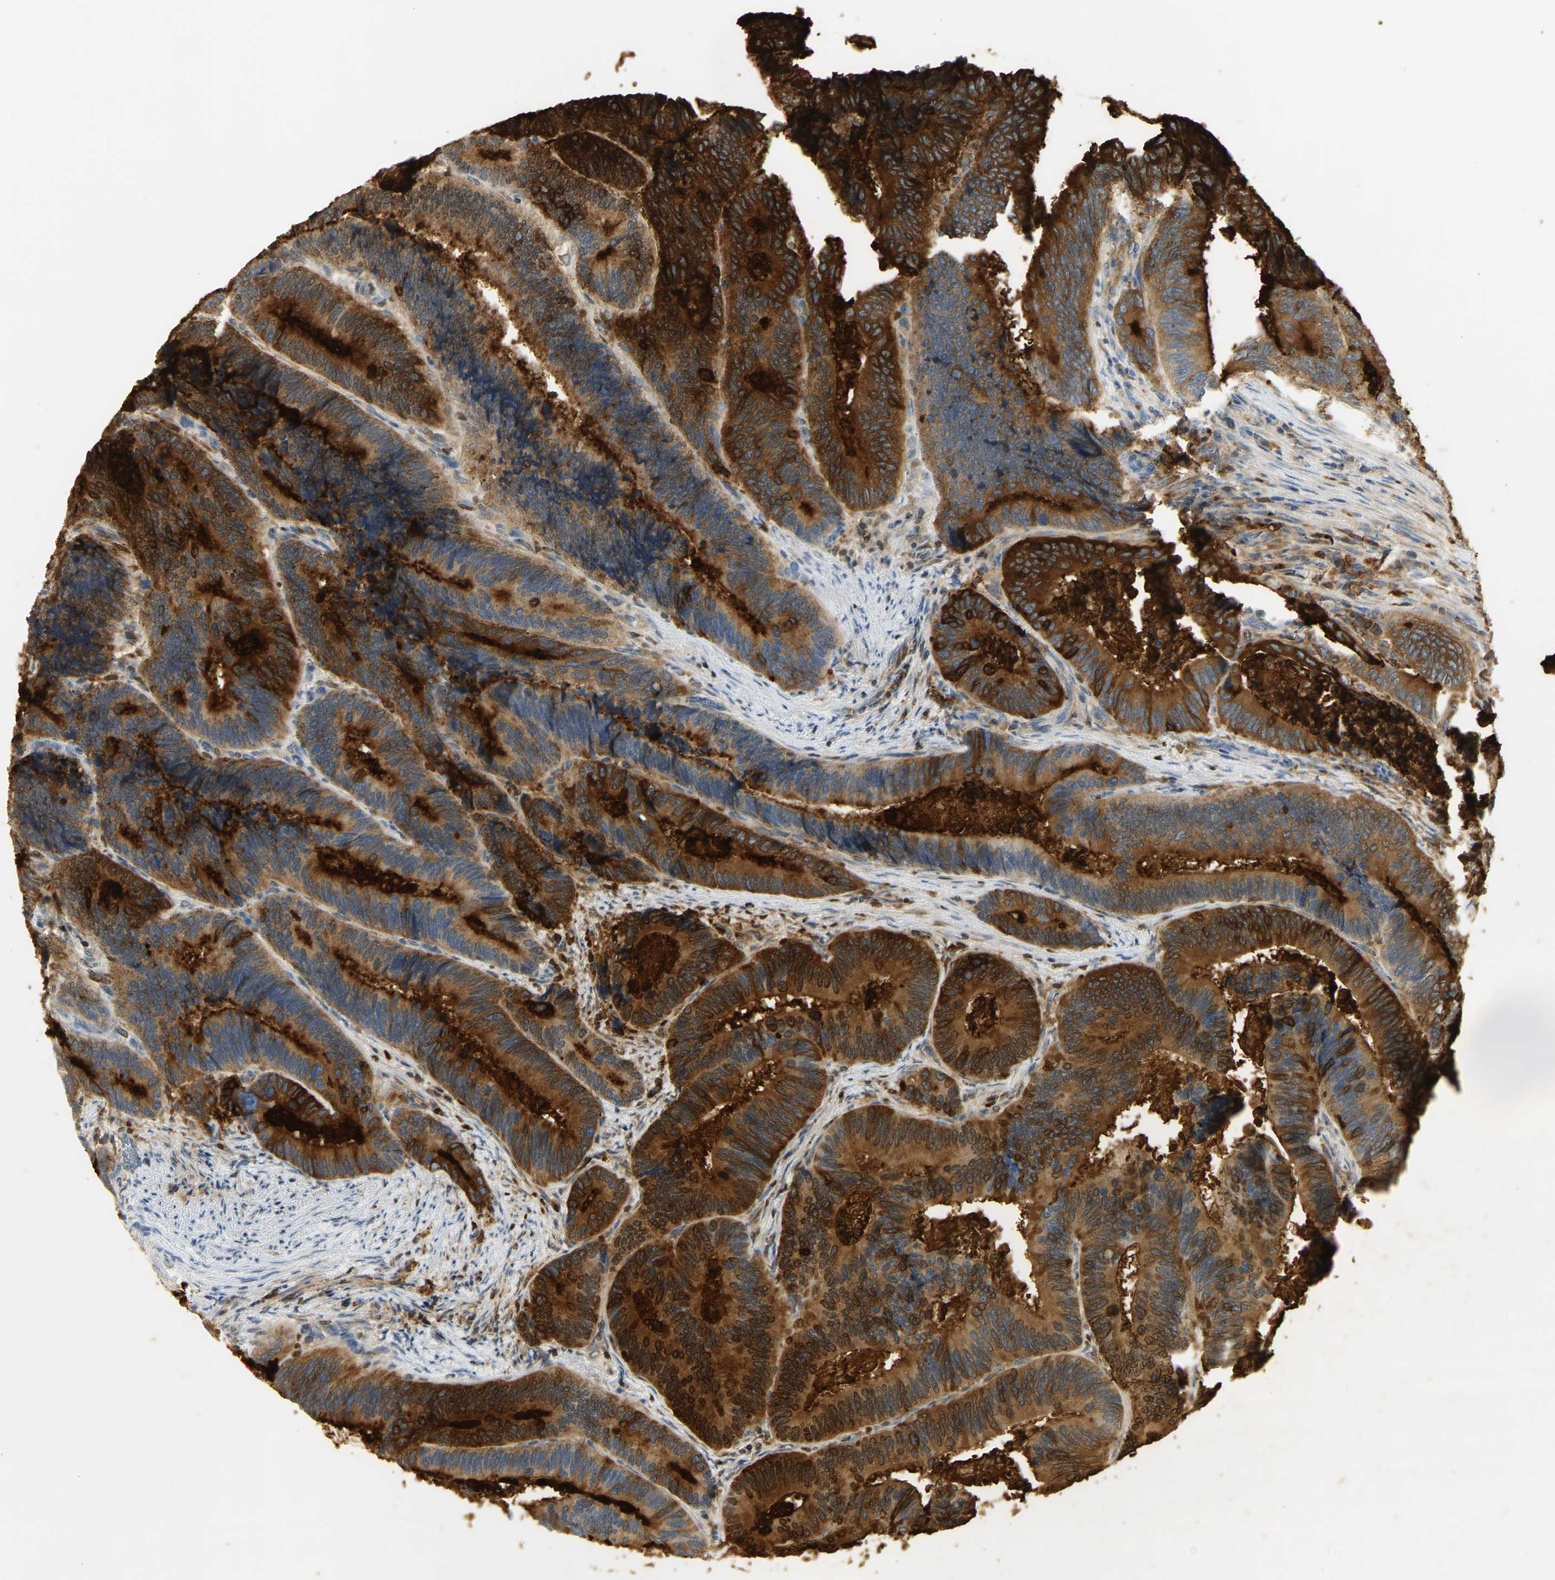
{"staining": {"intensity": "strong", "quantity": ">75%", "location": "cytoplasmic/membranous"}, "tissue": "colorectal cancer", "cell_type": "Tumor cells", "image_type": "cancer", "snomed": [{"axis": "morphology", "description": "Inflammation, NOS"}, {"axis": "morphology", "description": "Adenocarcinoma, NOS"}, {"axis": "topography", "description": "Colon"}], "caption": "A brown stain shows strong cytoplasmic/membranous expression of a protein in human adenocarcinoma (colorectal) tumor cells. (Stains: DAB in brown, nuclei in blue, Microscopy: brightfield microscopy at high magnification).", "gene": "CEACAM5", "patient": {"sex": "male", "age": 72}}